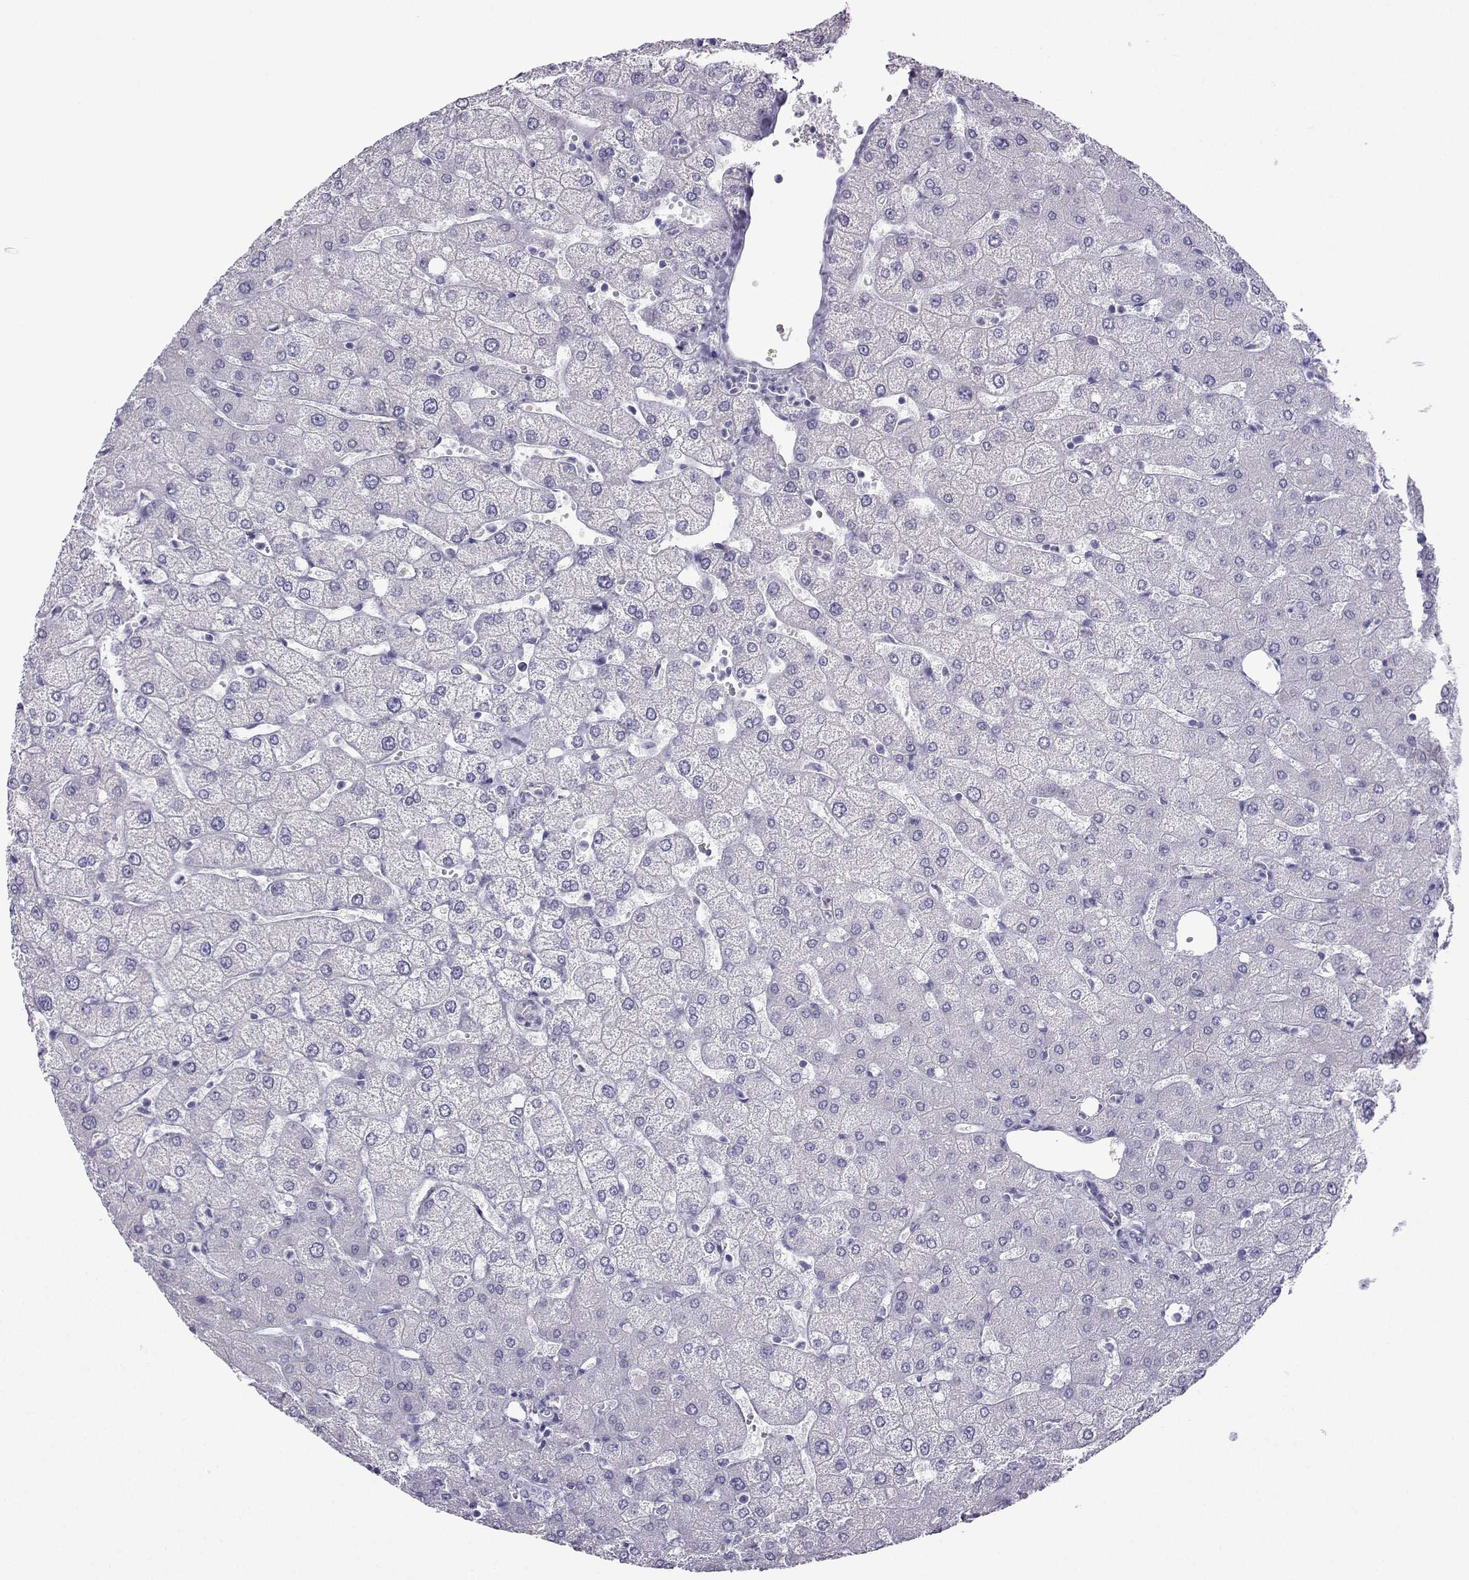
{"staining": {"intensity": "negative", "quantity": "none", "location": "none"}, "tissue": "liver", "cell_type": "Cholangiocytes", "image_type": "normal", "snomed": [{"axis": "morphology", "description": "Normal tissue, NOS"}, {"axis": "topography", "description": "Liver"}], "caption": "Liver stained for a protein using immunohistochemistry displays no staining cholangiocytes.", "gene": "FBXO24", "patient": {"sex": "female", "age": 54}}